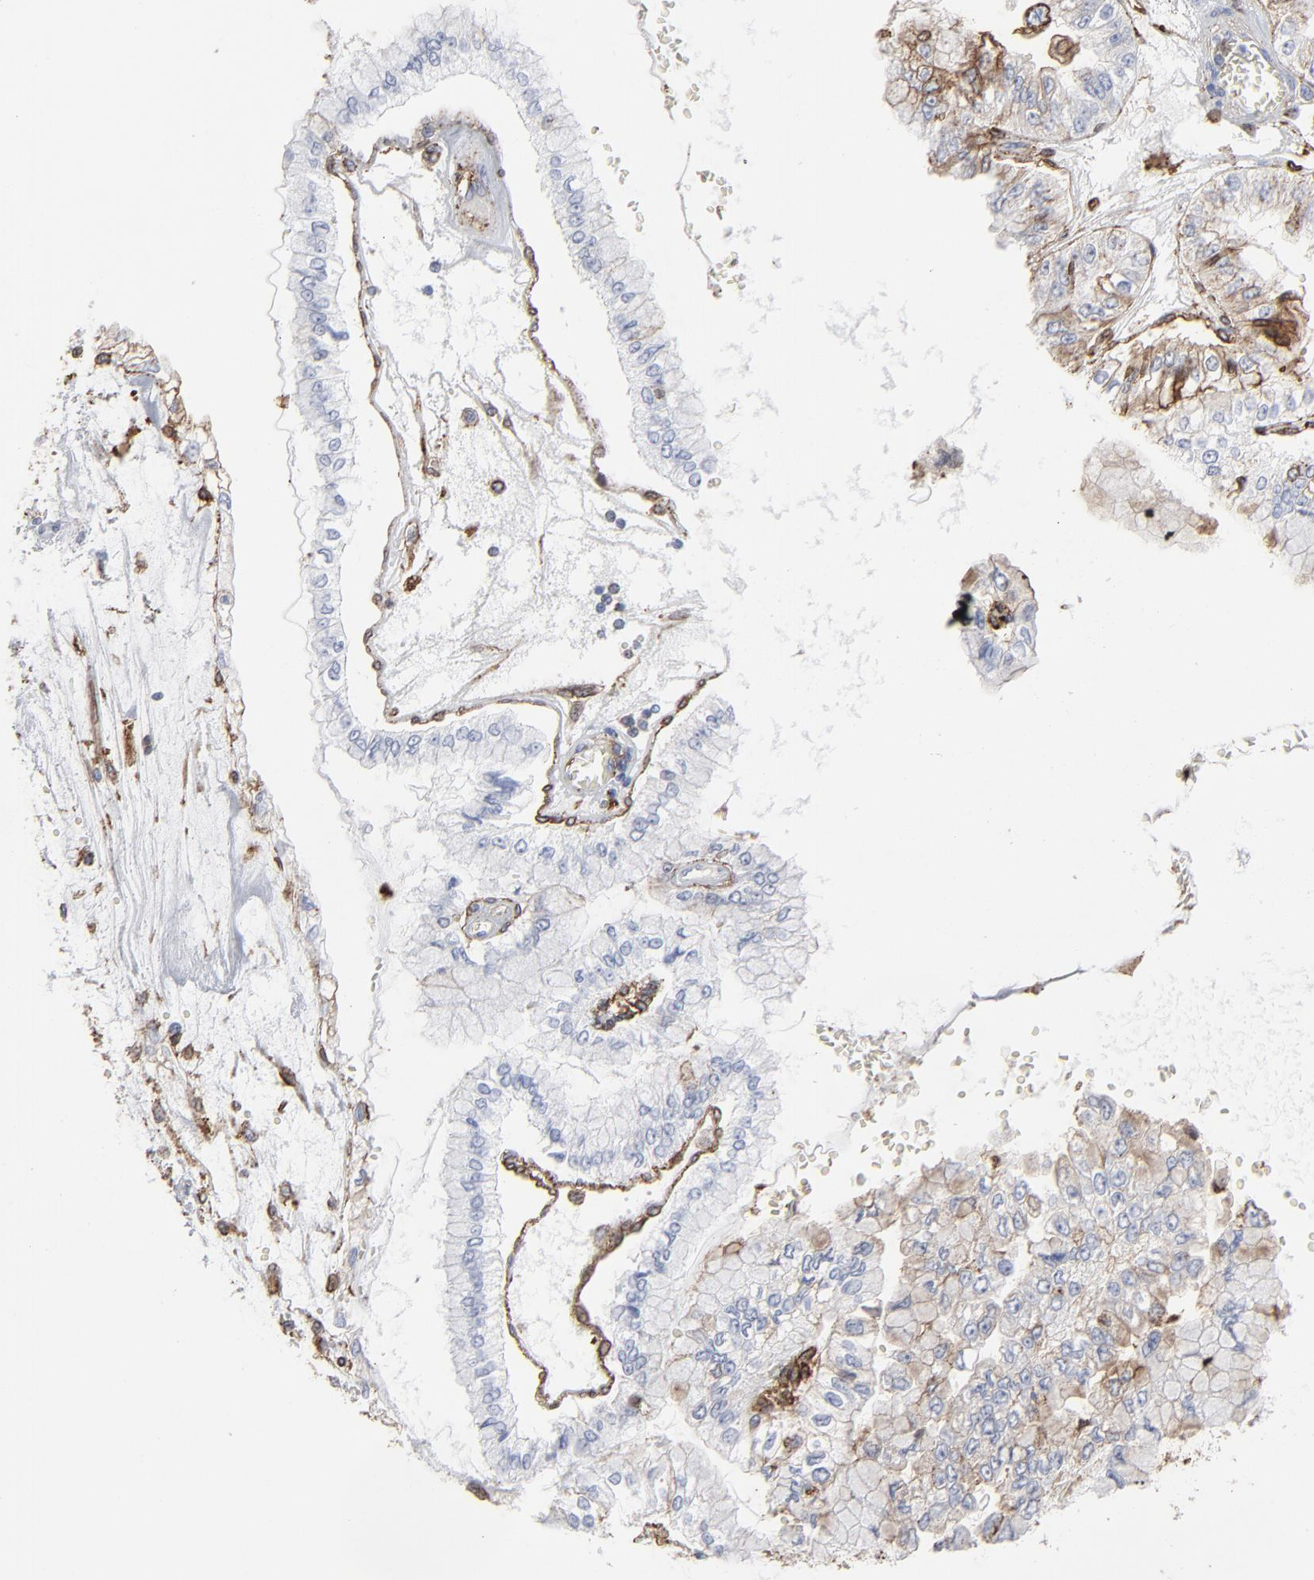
{"staining": {"intensity": "moderate", "quantity": "25%-75%", "location": "cytoplasmic/membranous"}, "tissue": "liver cancer", "cell_type": "Tumor cells", "image_type": "cancer", "snomed": [{"axis": "morphology", "description": "Cholangiocarcinoma"}, {"axis": "topography", "description": "Liver"}], "caption": "Protein expression analysis of liver cancer reveals moderate cytoplasmic/membranous staining in about 25%-75% of tumor cells. The protein is stained brown, and the nuclei are stained in blue (DAB (3,3'-diaminobenzidine) IHC with brightfield microscopy, high magnification).", "gene": "ANXA5", "patient": {"sex": "female", "age": 79}}